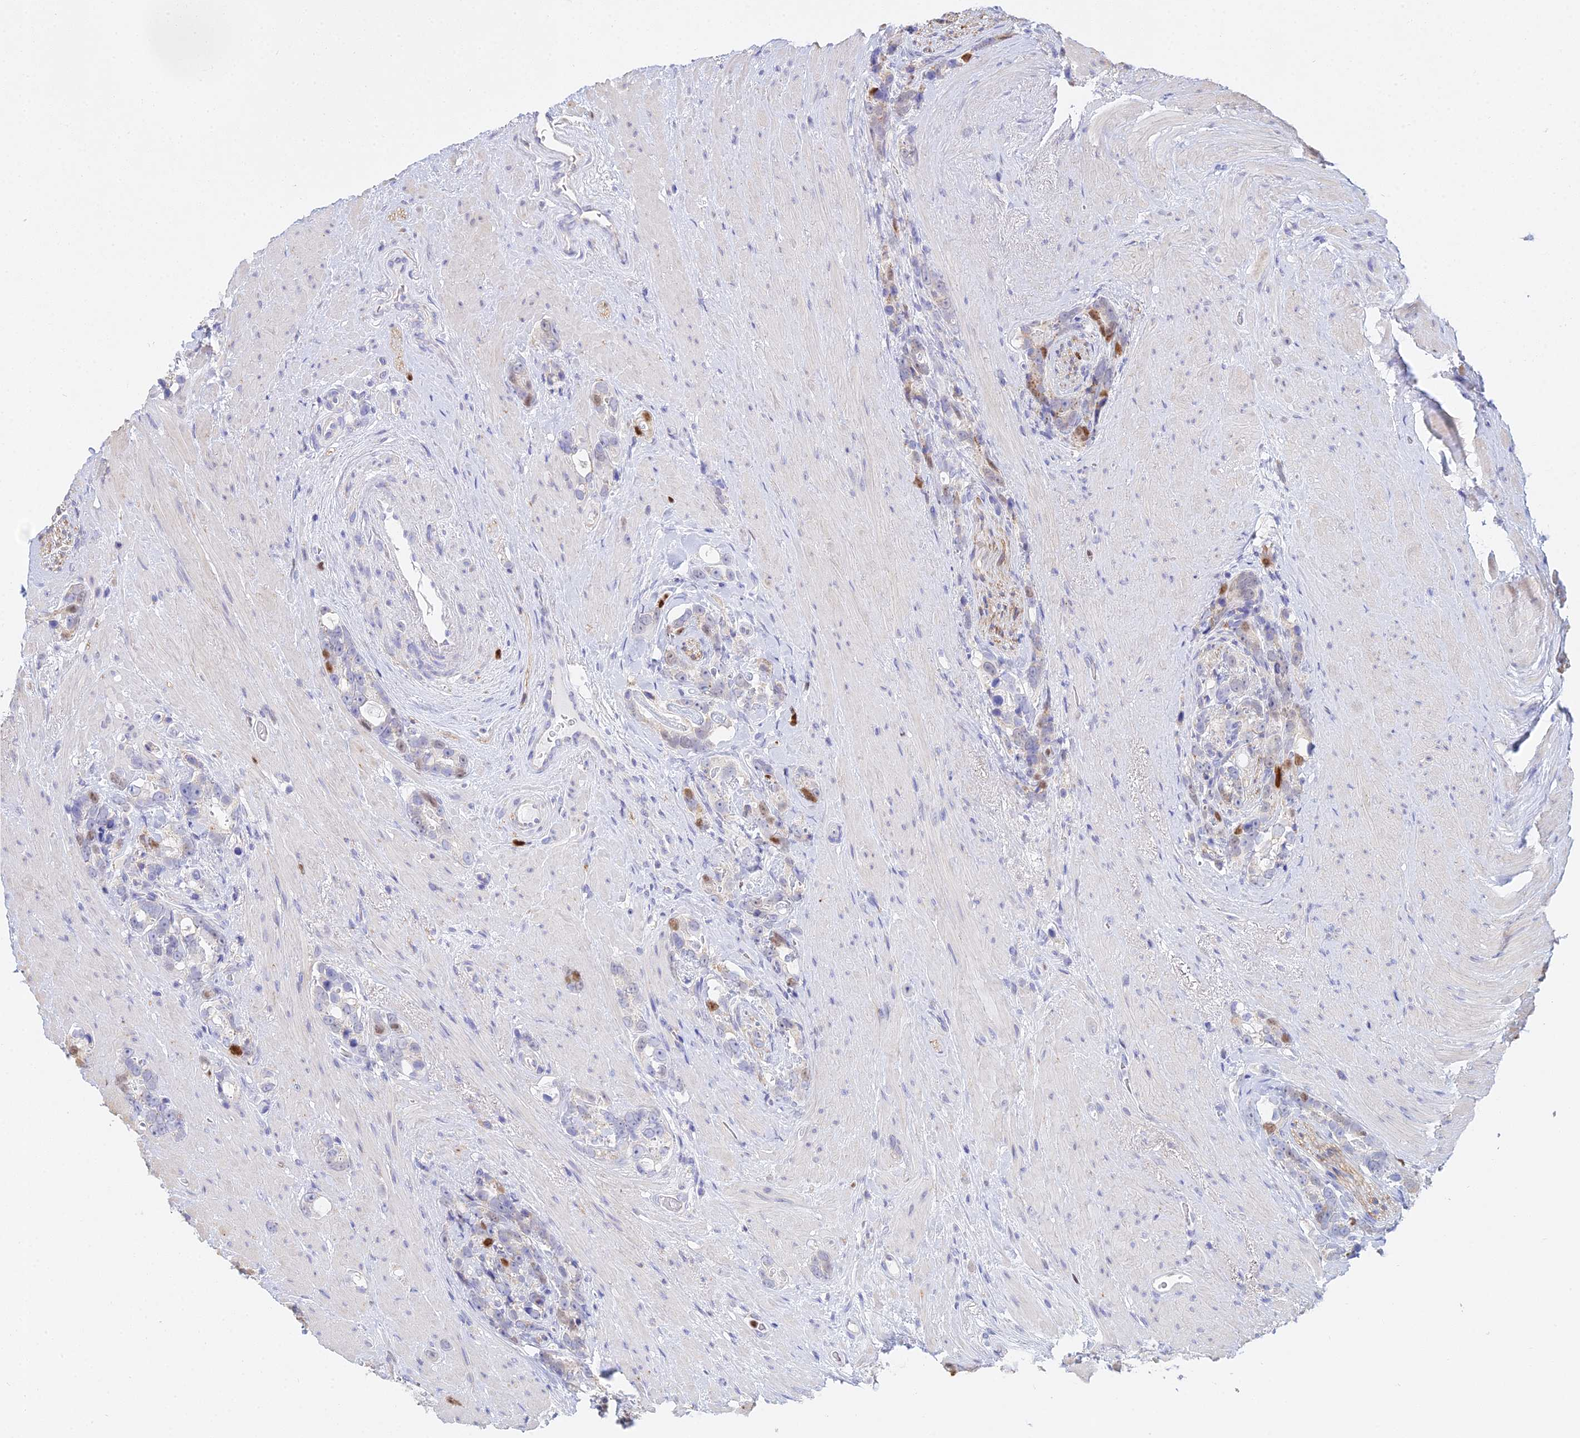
{"staining": {"intensity": "moderate", "quantity": "<25%", "location": "nuclear"}, "tissue": "prostate cancer", "cell_type": "Tumor cells", "image_type": "cancer", "snomed": [{"axis": "morphology", "description": "Adenocarcinoma, High grade"}, {"axis": "topography", "description": "Prostate"}], "caption": "IHC (DAB (3,3'-diaminobenzidine)) staining of prostate cancer reveals moderate nuclear protein expression in about <25% of tumor cells. (Brightfield microscopy of DAB IHC at high magnification).", "gene": "MCM2", "patient": {"sex": "male", "age": 74}}